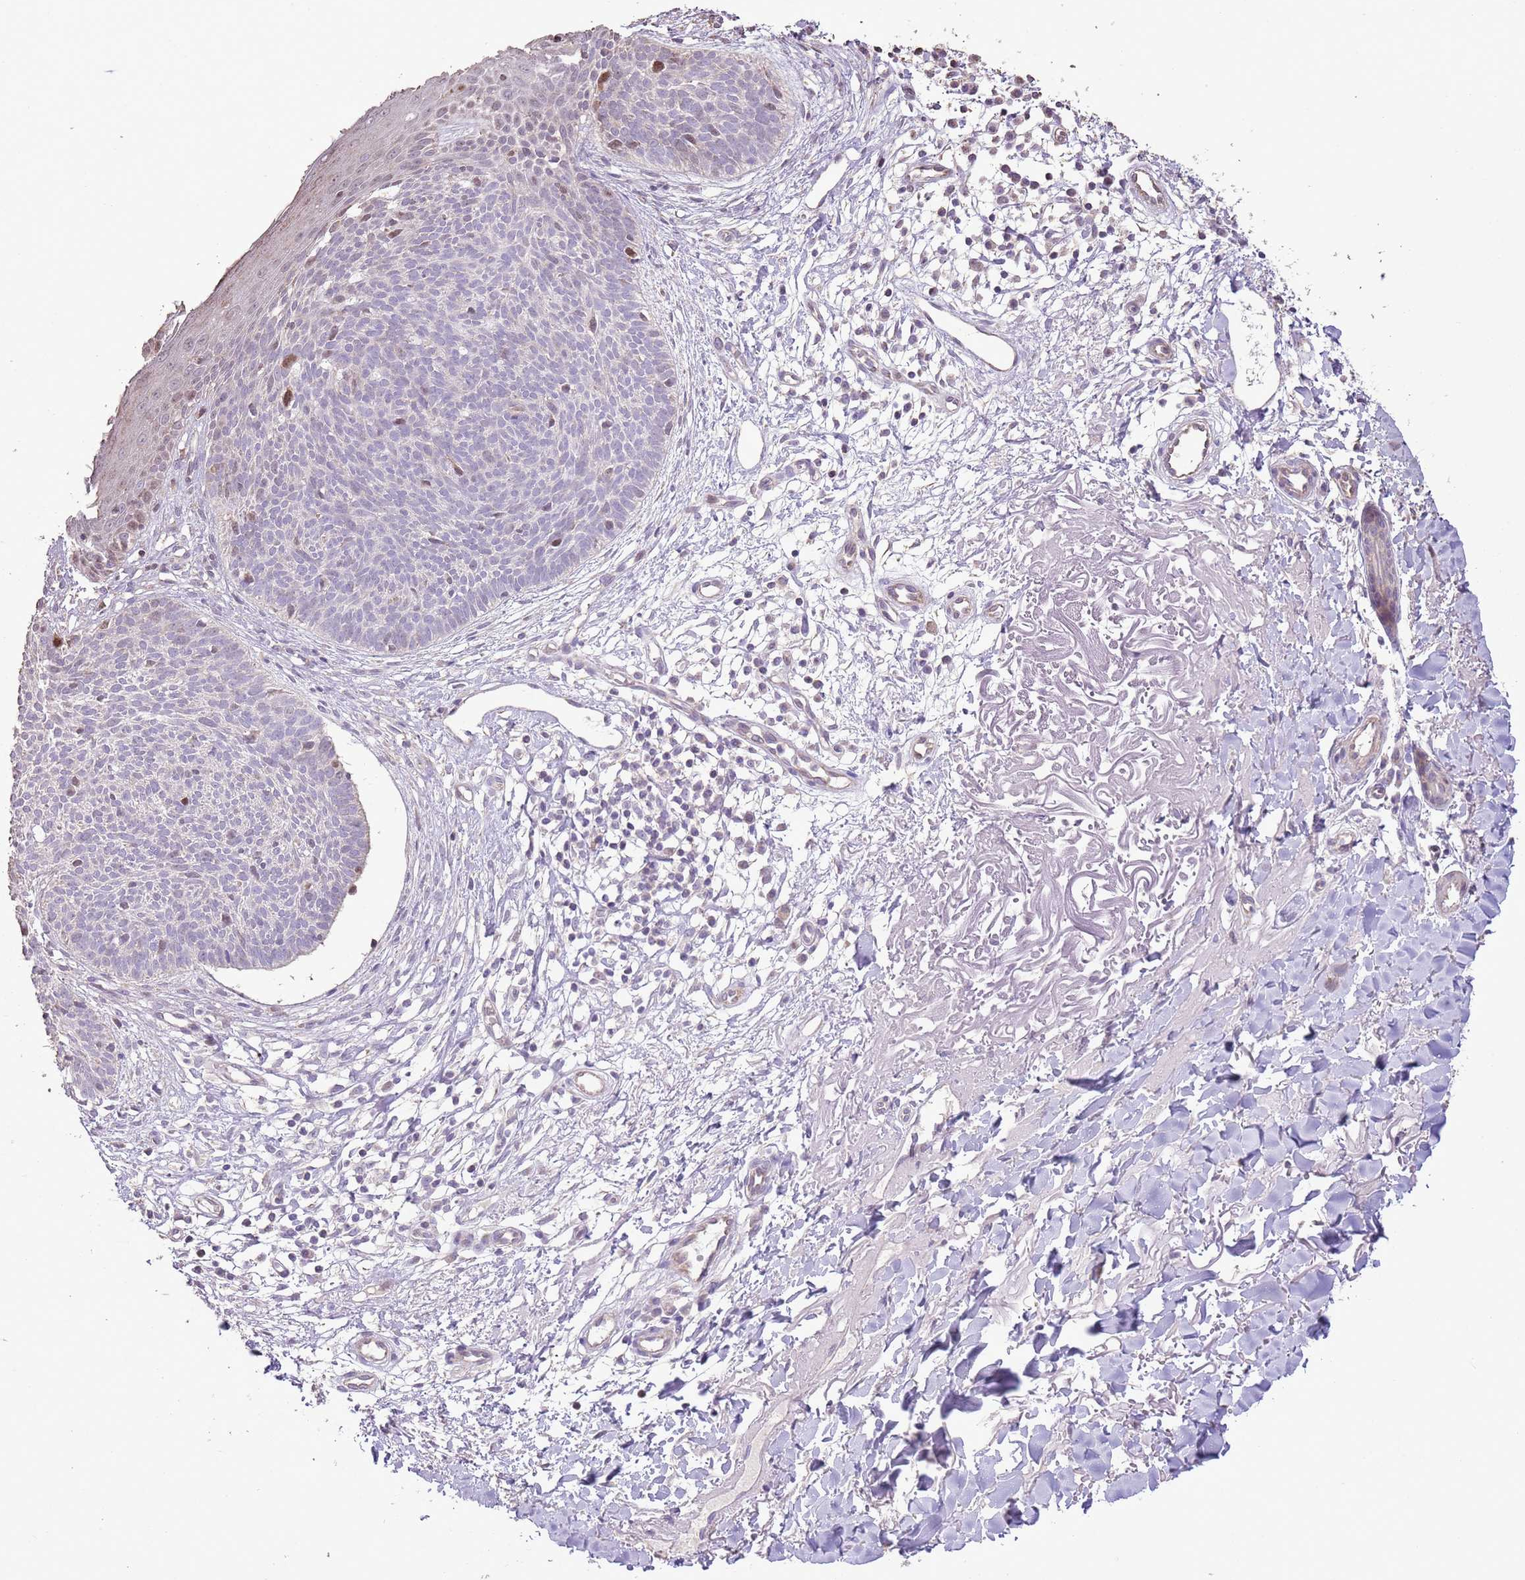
{"staining": {"intensity": "moderate", "quantity": "<25%", "location": "nuclear"}, "tissue": "skin cancer", "cell_type": "Tumor cells", "image_type": "cancer", "snomed": [{"axis": "morphology", "description": "Basal cell carcinoma"}, {"axis": "topography", "description": "Skin"}], "caption": "DAB (3,3'-diaminobenzidine) immunohistochemical staining of basal cell carcinoma (skin) demonstrates moderate nuclear protein staining in about <25% of tumor cells.", "gene": "GMNN", "patient": {"sex": "male", "age": 84}}